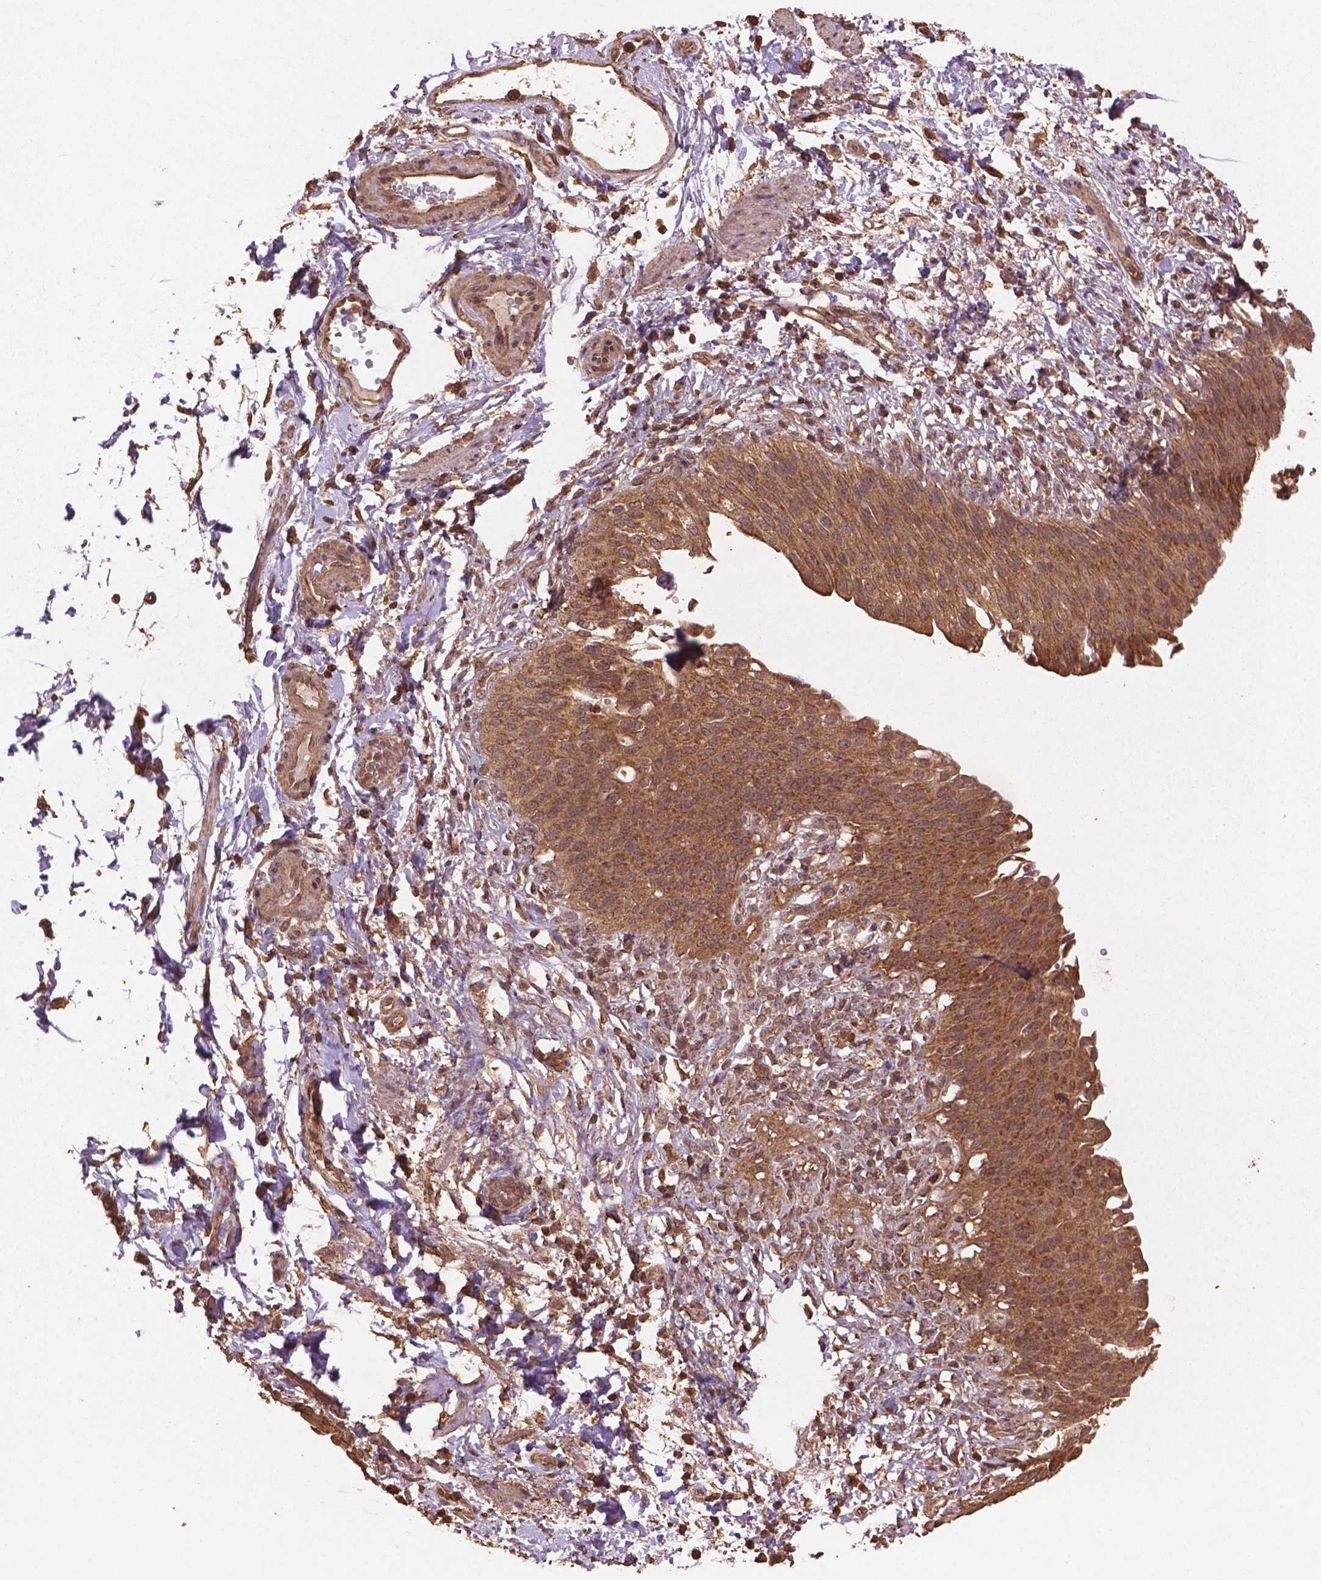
{"staining": {"intensity": "weak", "quantity": ">75%", "location": "cytoplasmic/membranous"}, "tissue": "urinary bladder", "cell_type": "Urothelial cells", "image_type": "normal", "snomed": [{"axis": "morphology", "description": "Normal tissue, NOS"}, {"axis": "topography", "description": "Urinary bladder"}, {"axis": "topography", "description": "Peripheral nerve tissue"}], "caption": "Weak cytoplasmic/membranous protein expression is present in about >75% of urothelial cells in urinary bladder.", "gene": "BABAM1", "patient": {"sex": "female", "age": 60}}